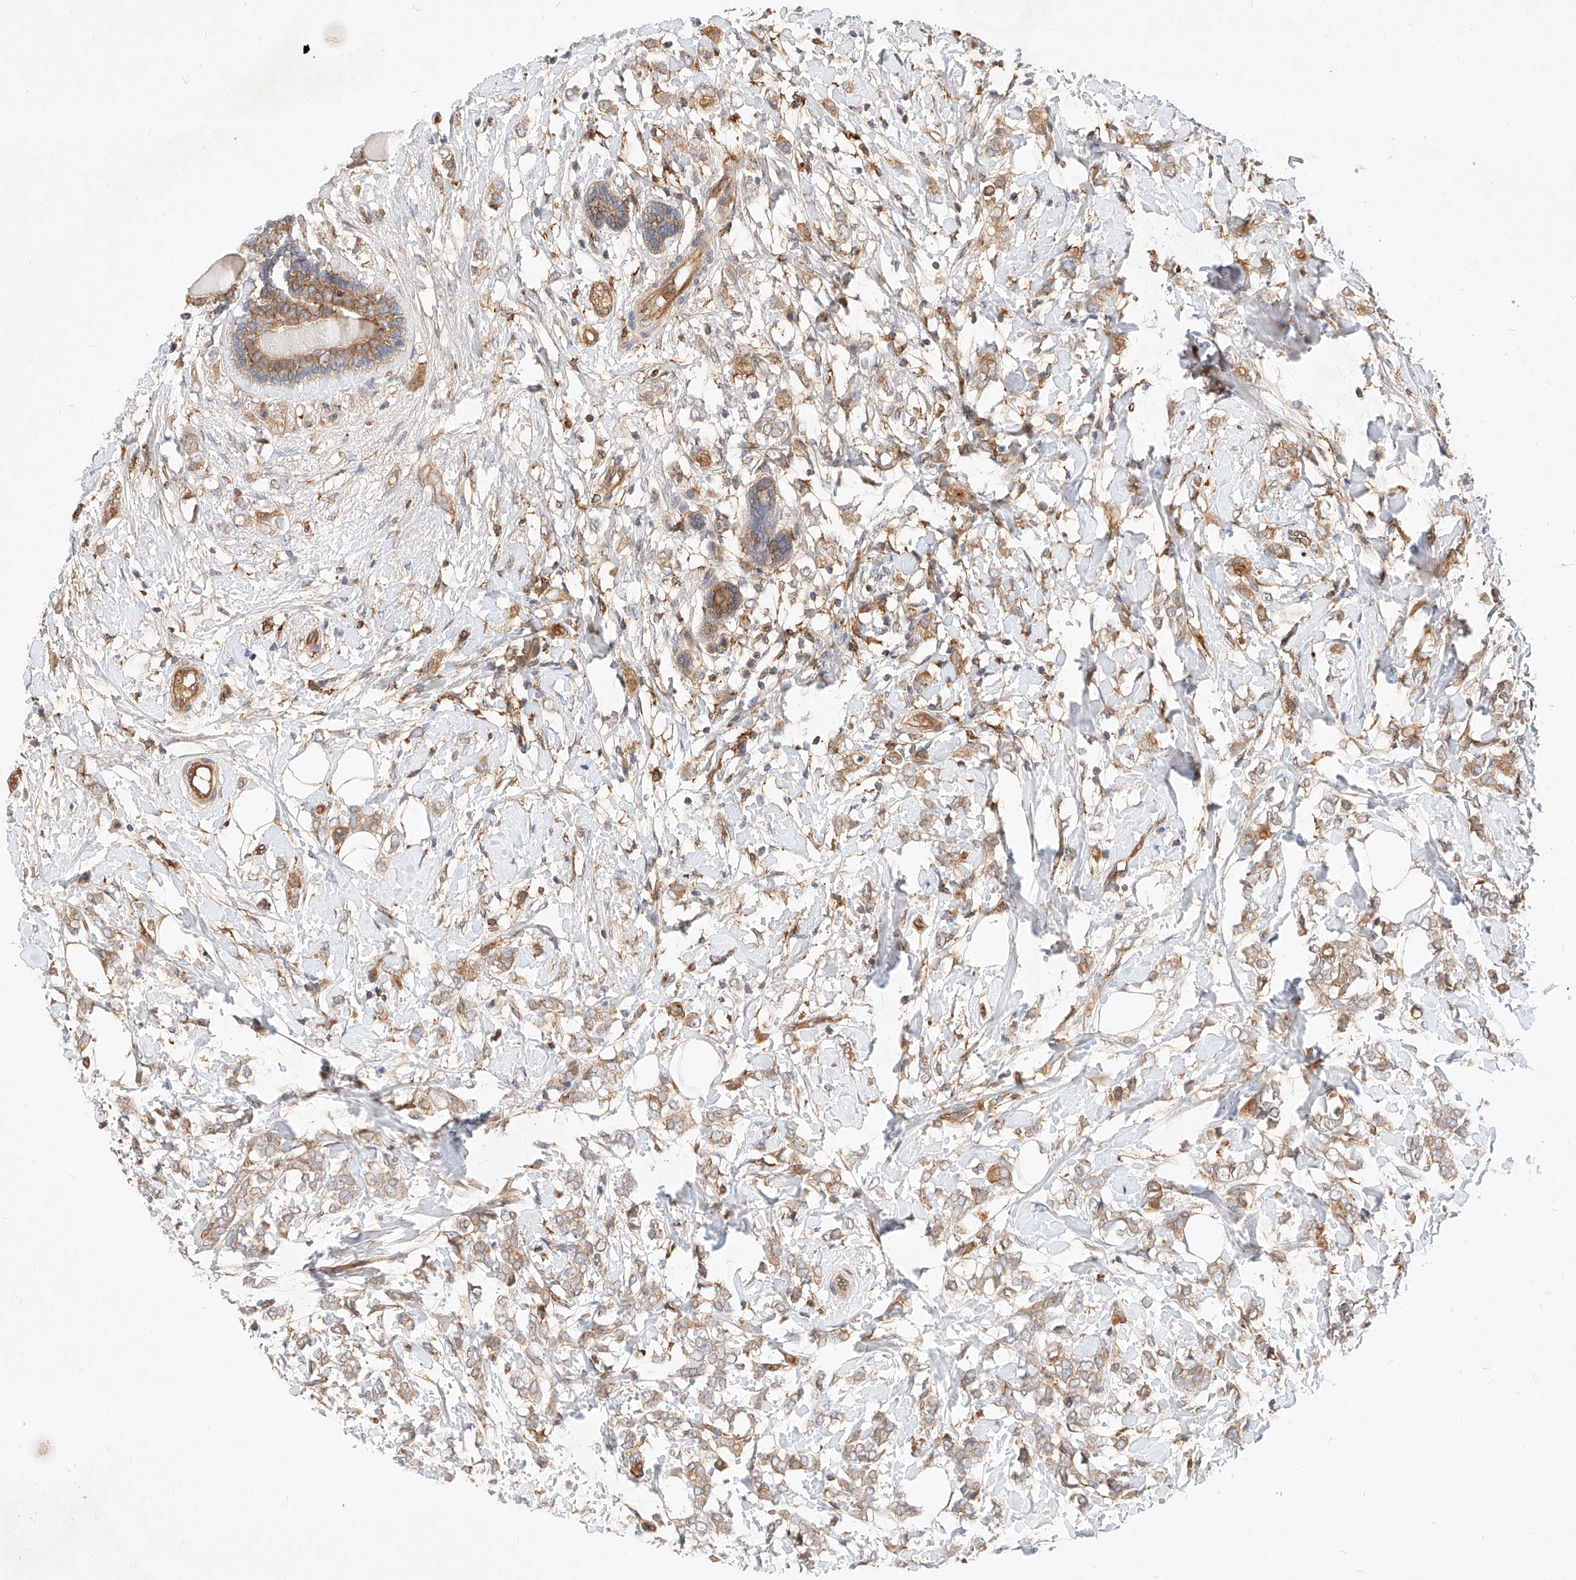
{"staining": {"intensity": "moderate", "quantity": ">75%", "location": "cytoplasmic/membranous"}, "tissue": "breast cancer", "cell_type": "Tumor cells", "image_type": "cancer", "snomed": [{"axis": "morphology", "description": "Normal tissue, NOS"}, {"axis": "morphology", "description": "Lobular carcinoma"}, {"axis": "topography", "description": "Breast"}], "caption": "An image of human breast cancer (lobular carcinoma) stained for a protein reveals moderate cytoplasmic/membranous brown staining in tumor cells. Nuclei are stained in blue.", "gene": "NFAM1", "patient": {"sex": "female", "age": 47}}